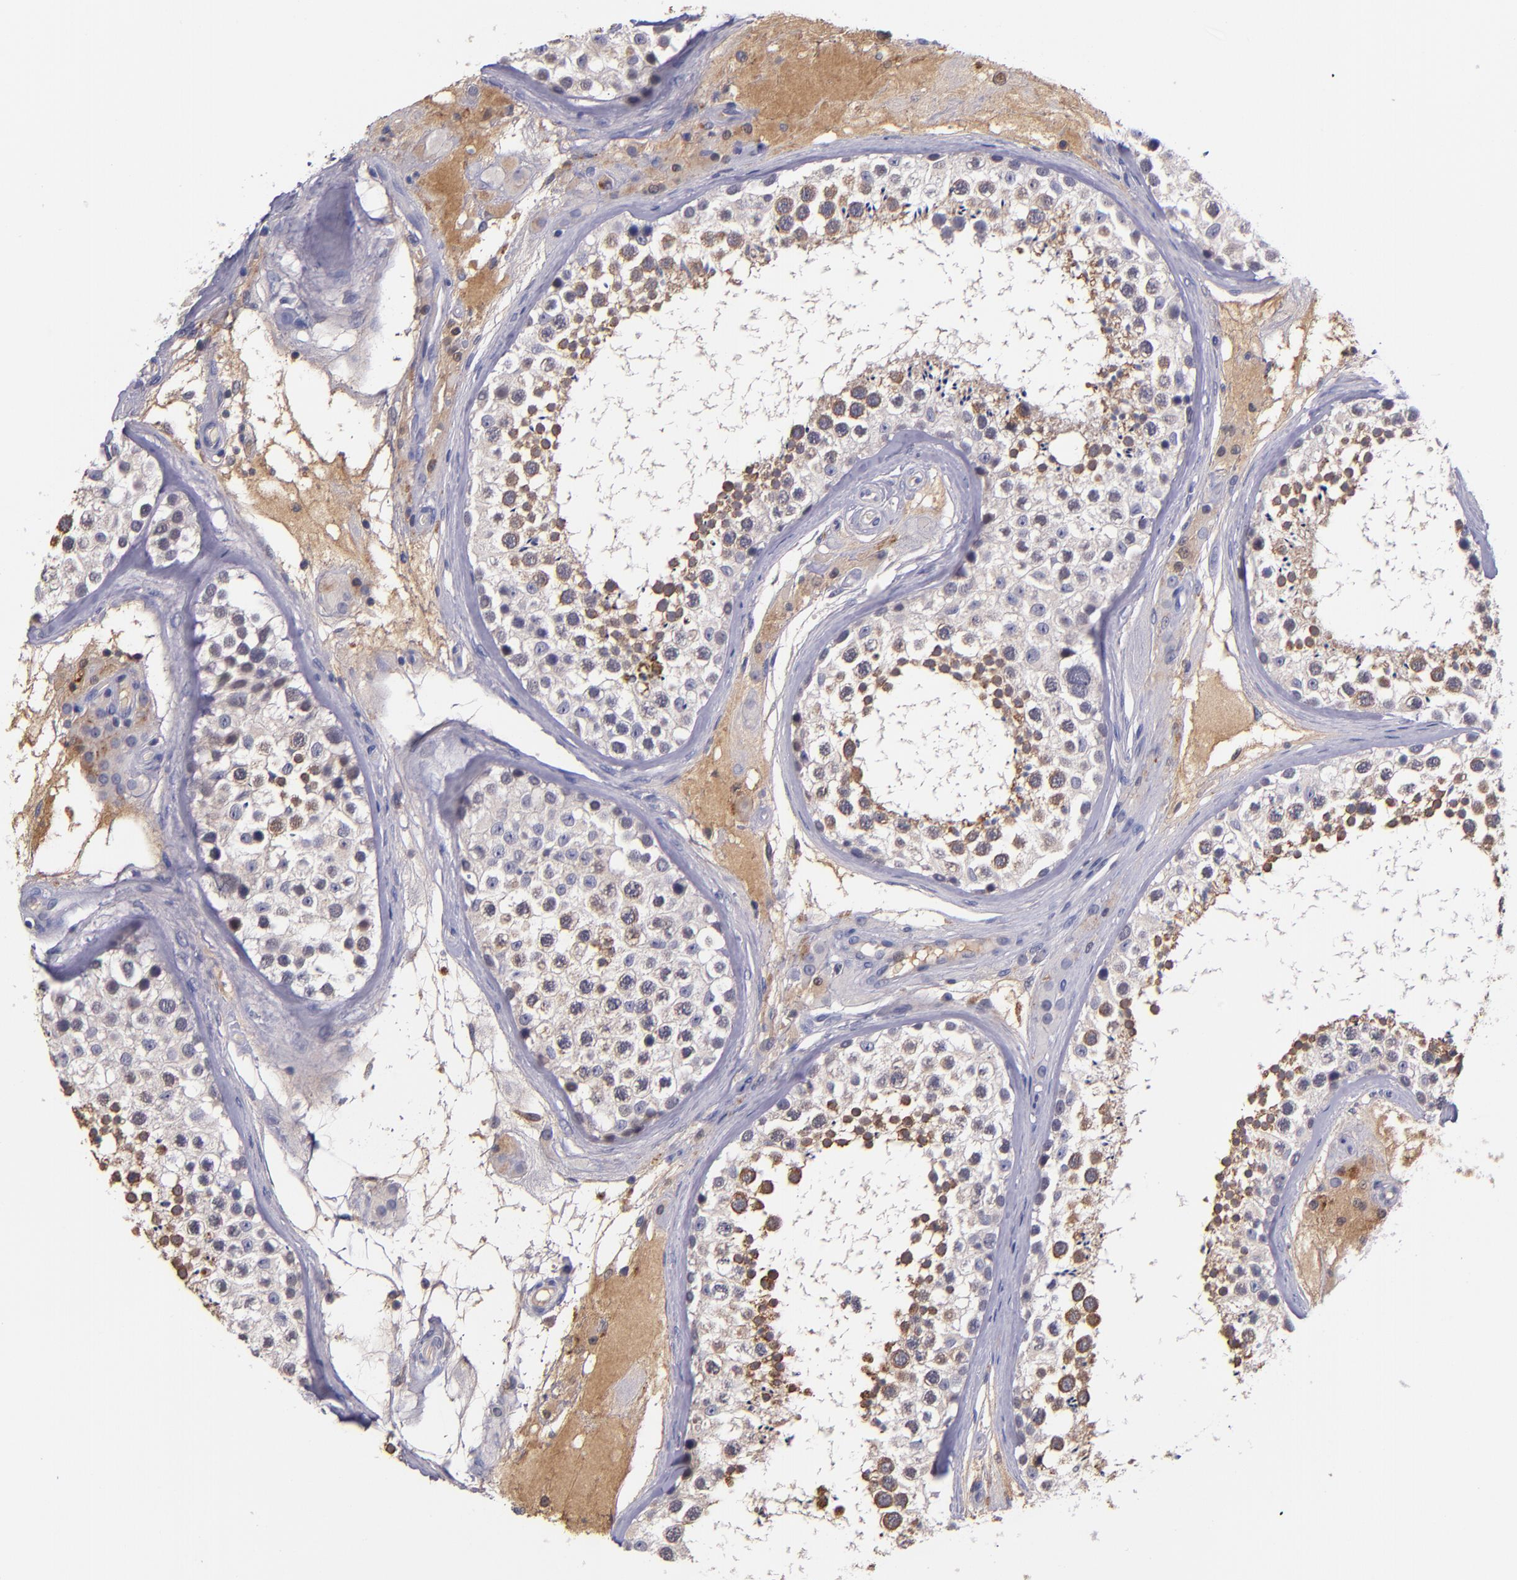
{"staining": {"intensity": "moderate", "quantity": "25%-75%", "location": "cytoplasmic/membranous"}, "tissue": "testis", "cell_type": "Cells in seminiferous ducts", "image_type": "normal", "snomed": [{"axis": "morphology", "description": "Normal tissue, NOS"}, {"axis": "topography", "description": "Testis"}], "caption": "Protein expression analysis of unremarkable human testis reveals moderate cytoplasmic/membranous positivity in about 25%-75% of cells in seminiferous ducts.", "gene": "RBP4", "patient": {"sex": "male", "age": 46}}